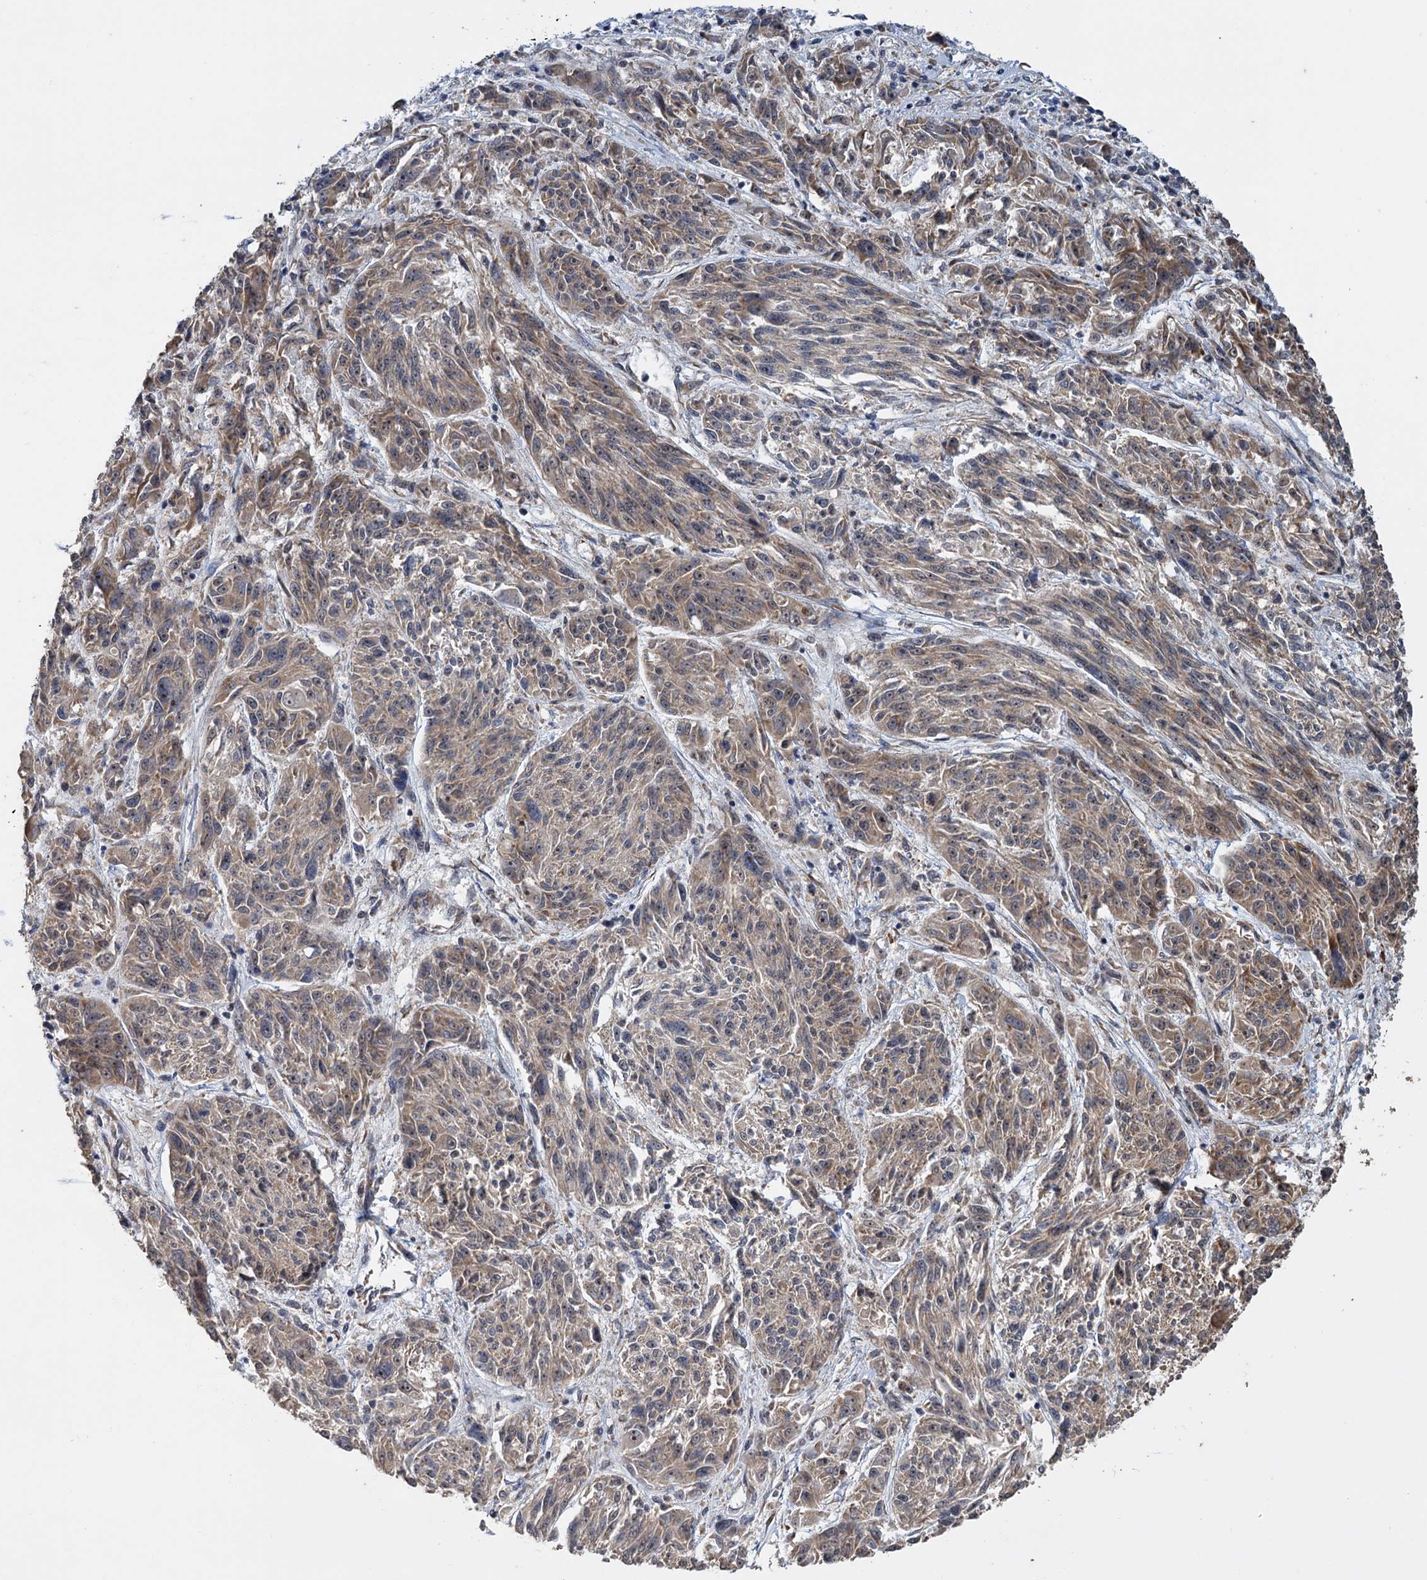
{"staining": {"intensity": "moderate", "quantity": "25%-75%", "location": "cytoplasmic/membranous"}, "tissue": "melanoma", "cell_type": "Tumor cells", "image_type": "cancer", "snomed": [{"axis": "morphology", "description": "Malignant melanoma, NOS"}, {"axis": "topography", "description": "Skin"}], "caption": "Approximately 25%-75% of tumor cells in malignant melanoma reveal moderate cytoplasmic/membranous protein staining as visualized by brown immunohistochemical staining.", "gene": "KANSL2", "patient": {"sex": "male", "age": 53}}